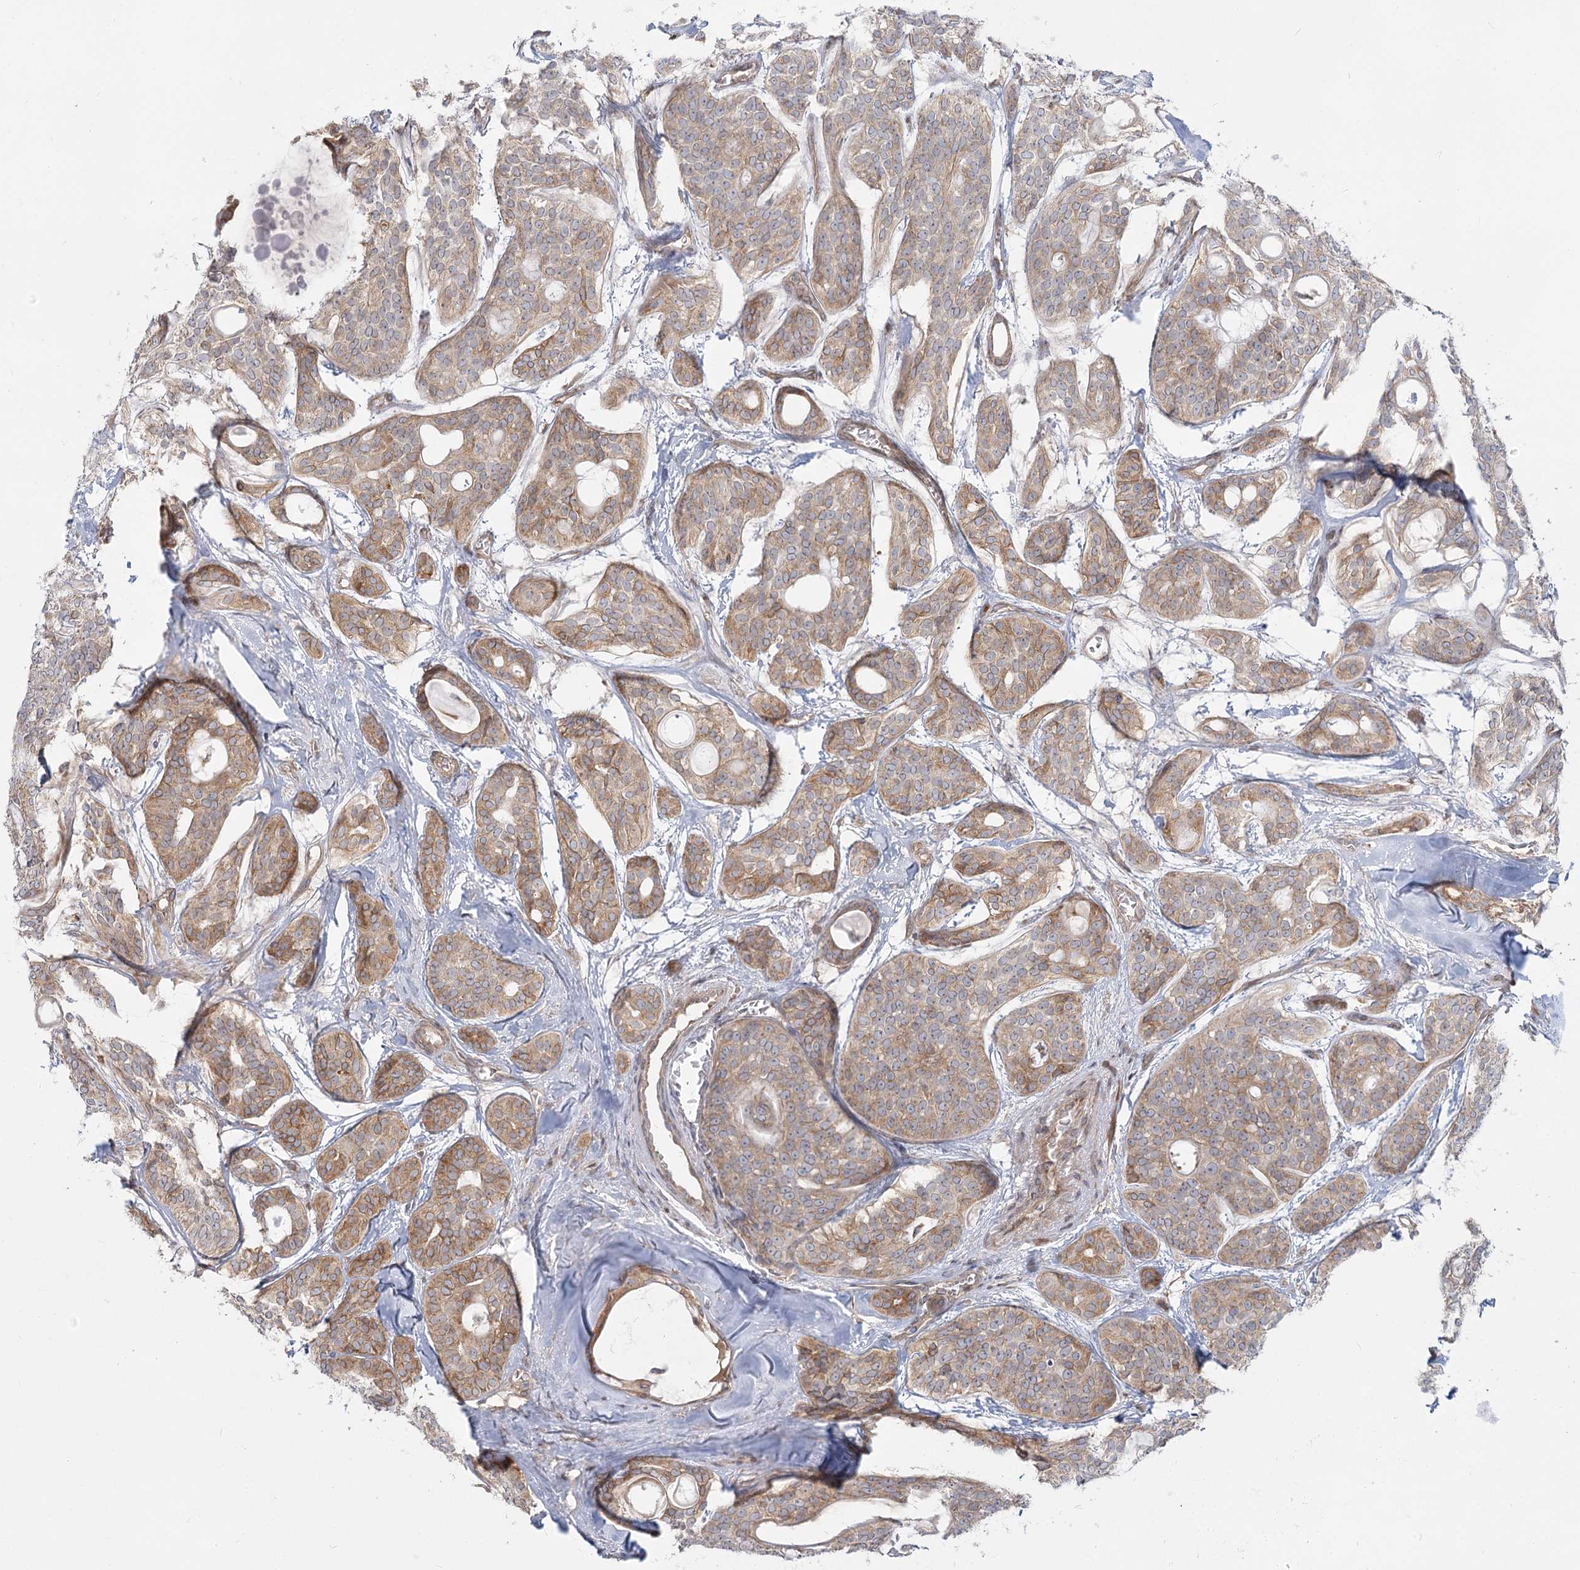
{"staining": {"intensity": "moderate", "quantity": "25%-75%", "location": "cytoplasmic/membranous"}, "tissue": "head and neck cancer", "cell_type": "Tumor cells", "image_type": "cancer", "snomed": [{"axis": "morphology", "description": "Adenocarcinoma, NOS"}, {"axis": "topography", "description": "Head-Neck"}], "caption": "IHC (DAB (3,3'-diaminobenzidine)) staining of human head and neck cancer (adenocarcinoma) reveals moderate cytoplasmic/membranous protein staining in approximately 25%-75% of tumor cells. (IHC, brightfield microscopy, high magnification).", "gene": "MTMR3", "patient": {"sex": "male", "age": 66}}